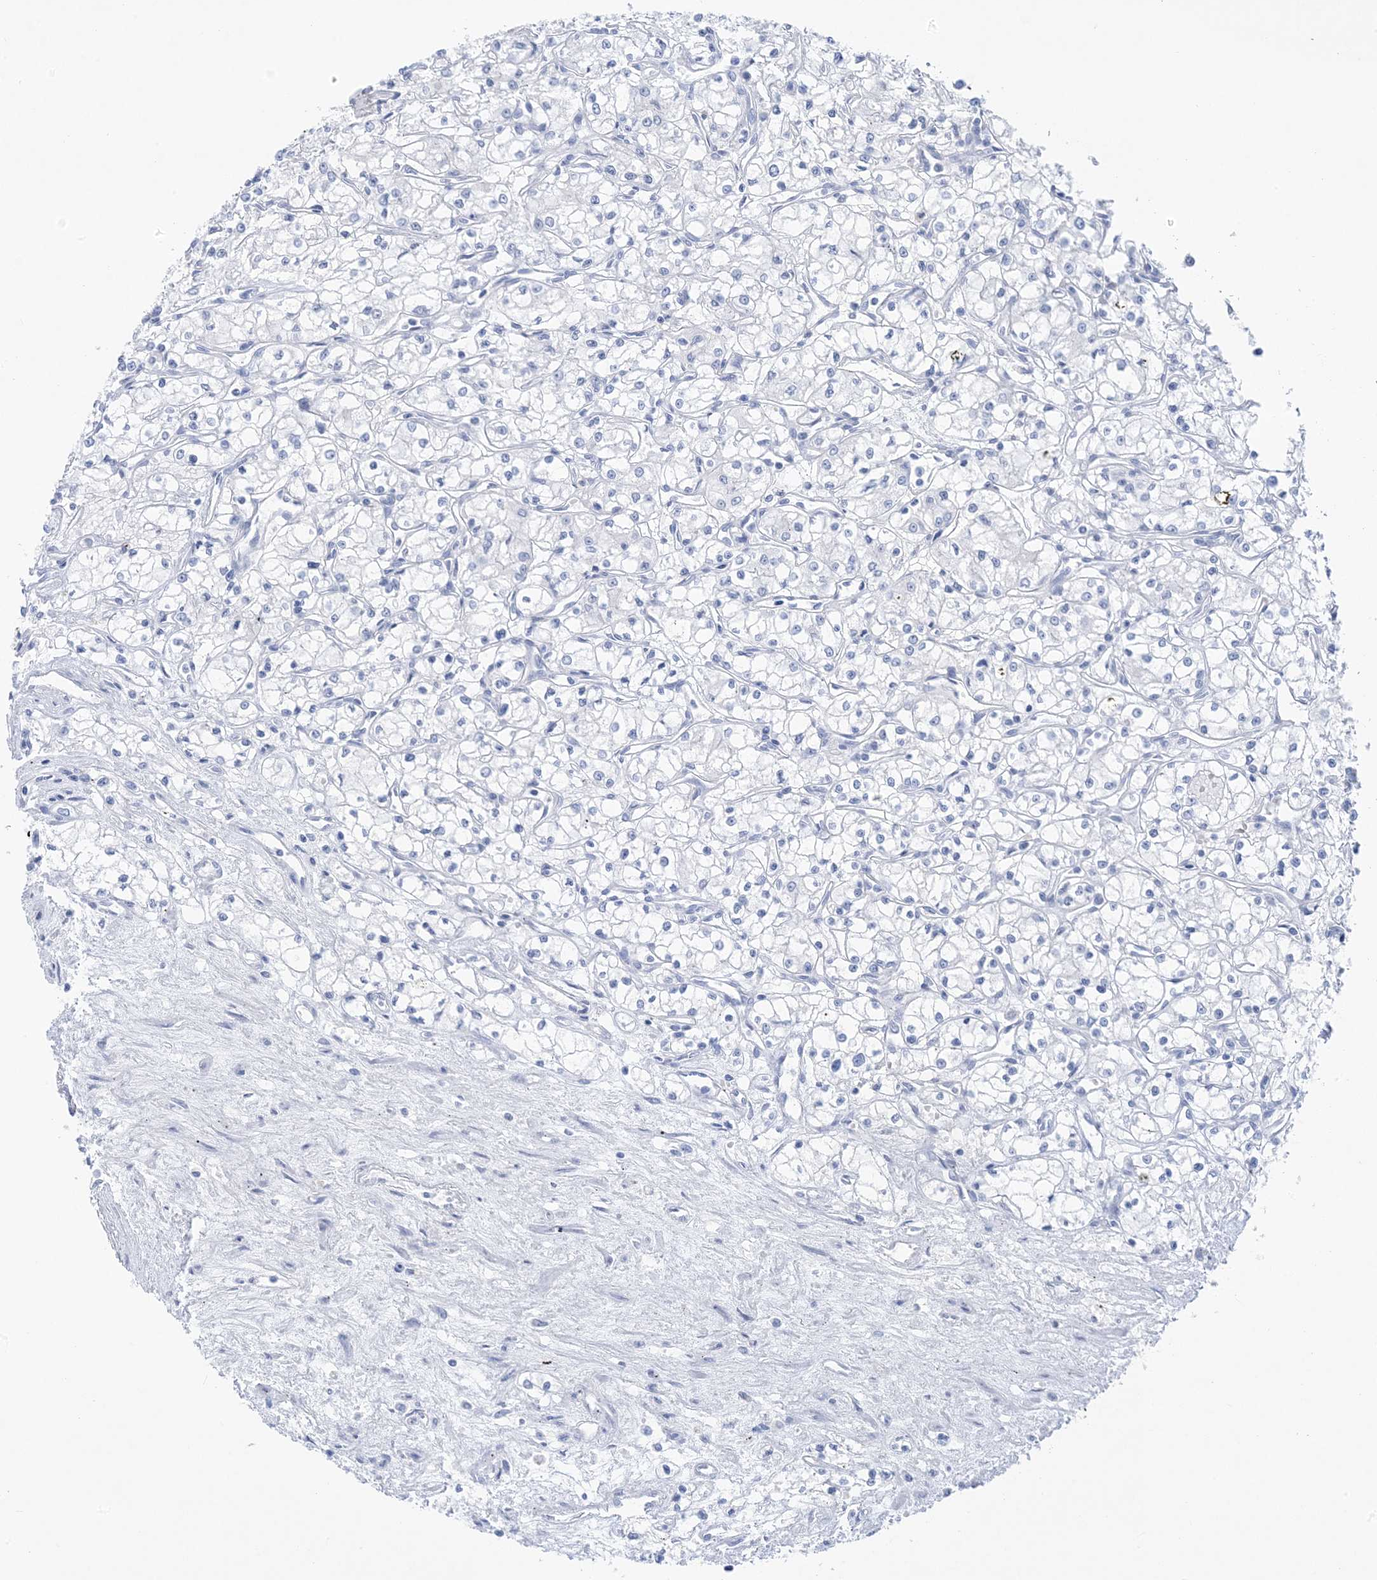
{"staining": {"intensity": "negative", "quantity": "none", "location": "none"}, "tissue": "renal cancer", "cell_type": "Tumor cells", "image_type": "cancer", "snomed": [{"axis": "morphology", "description": "Adenocarcinoma, NOS"}, {"axis": "topography", "description": "Kidney"}], "caption": "DAB immunohistochemical staining of human renal cancer demonstrates no significant expression in tumor cells.", "gene": "SH3YL1", "patient": {"sex": "male", "age": 59}}